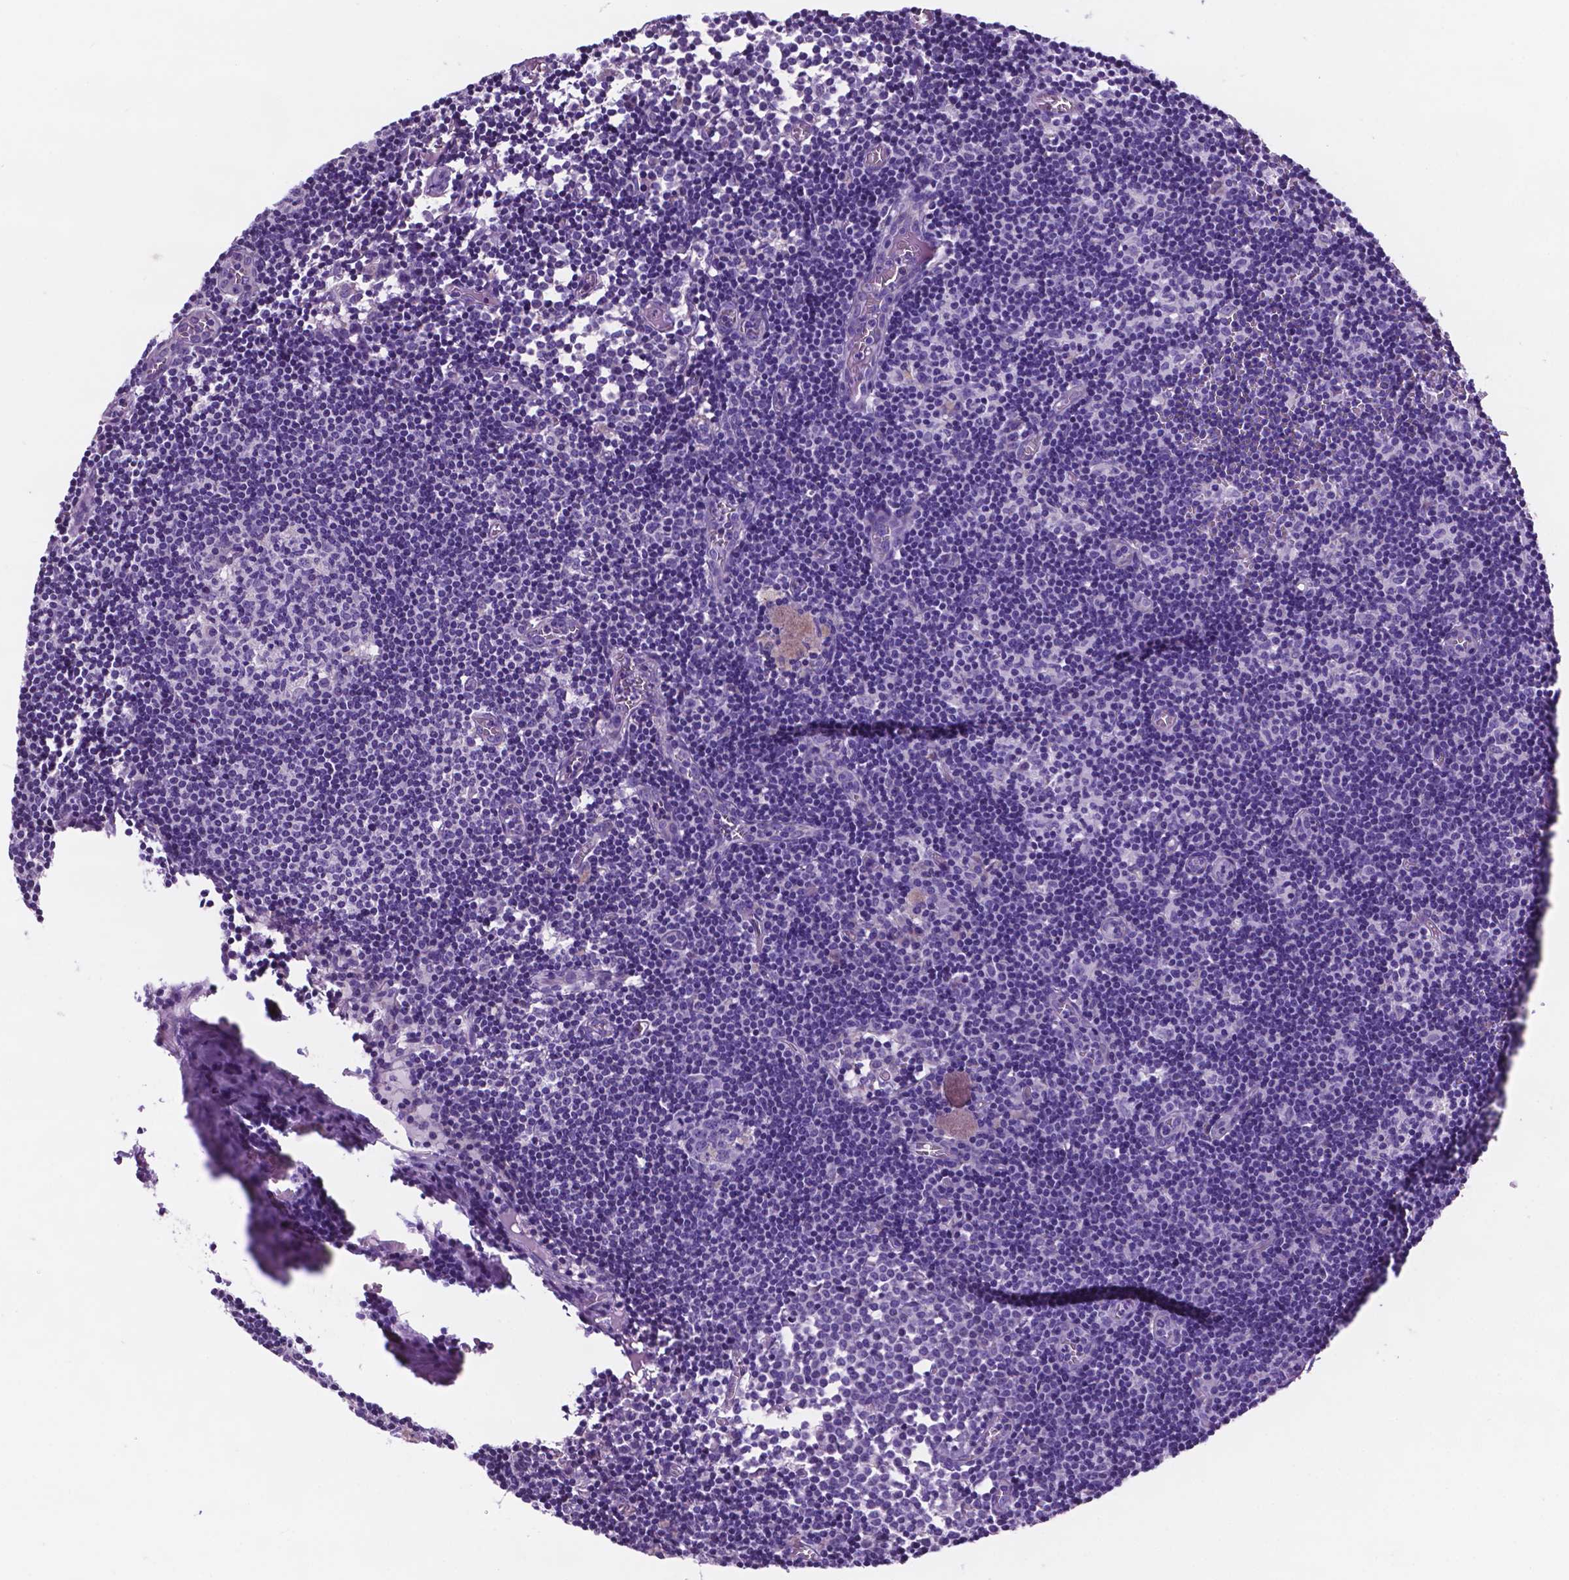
{"staining": {"intensity": "negative", "quantity": "none", "location": "none"}, "tissue": "lymph node", "cell_type": "Germinal center cells", "image_type": "normal", "snomed": [{"axis": "morphology", "description": "Normal tissue, NOS"}, {"axis": "topography", "description": "Lymph node"}], "caption": "An image of human lymph node is negative for staining in germinal center cells. The staining was performed using DAB to visualize the protein expression in brown, while the nuclei were stained in blue with hematoxylin (Magnification: 20x).", "gene": "TMEM121B", "patient": {"sex": "female", "age": 52}}